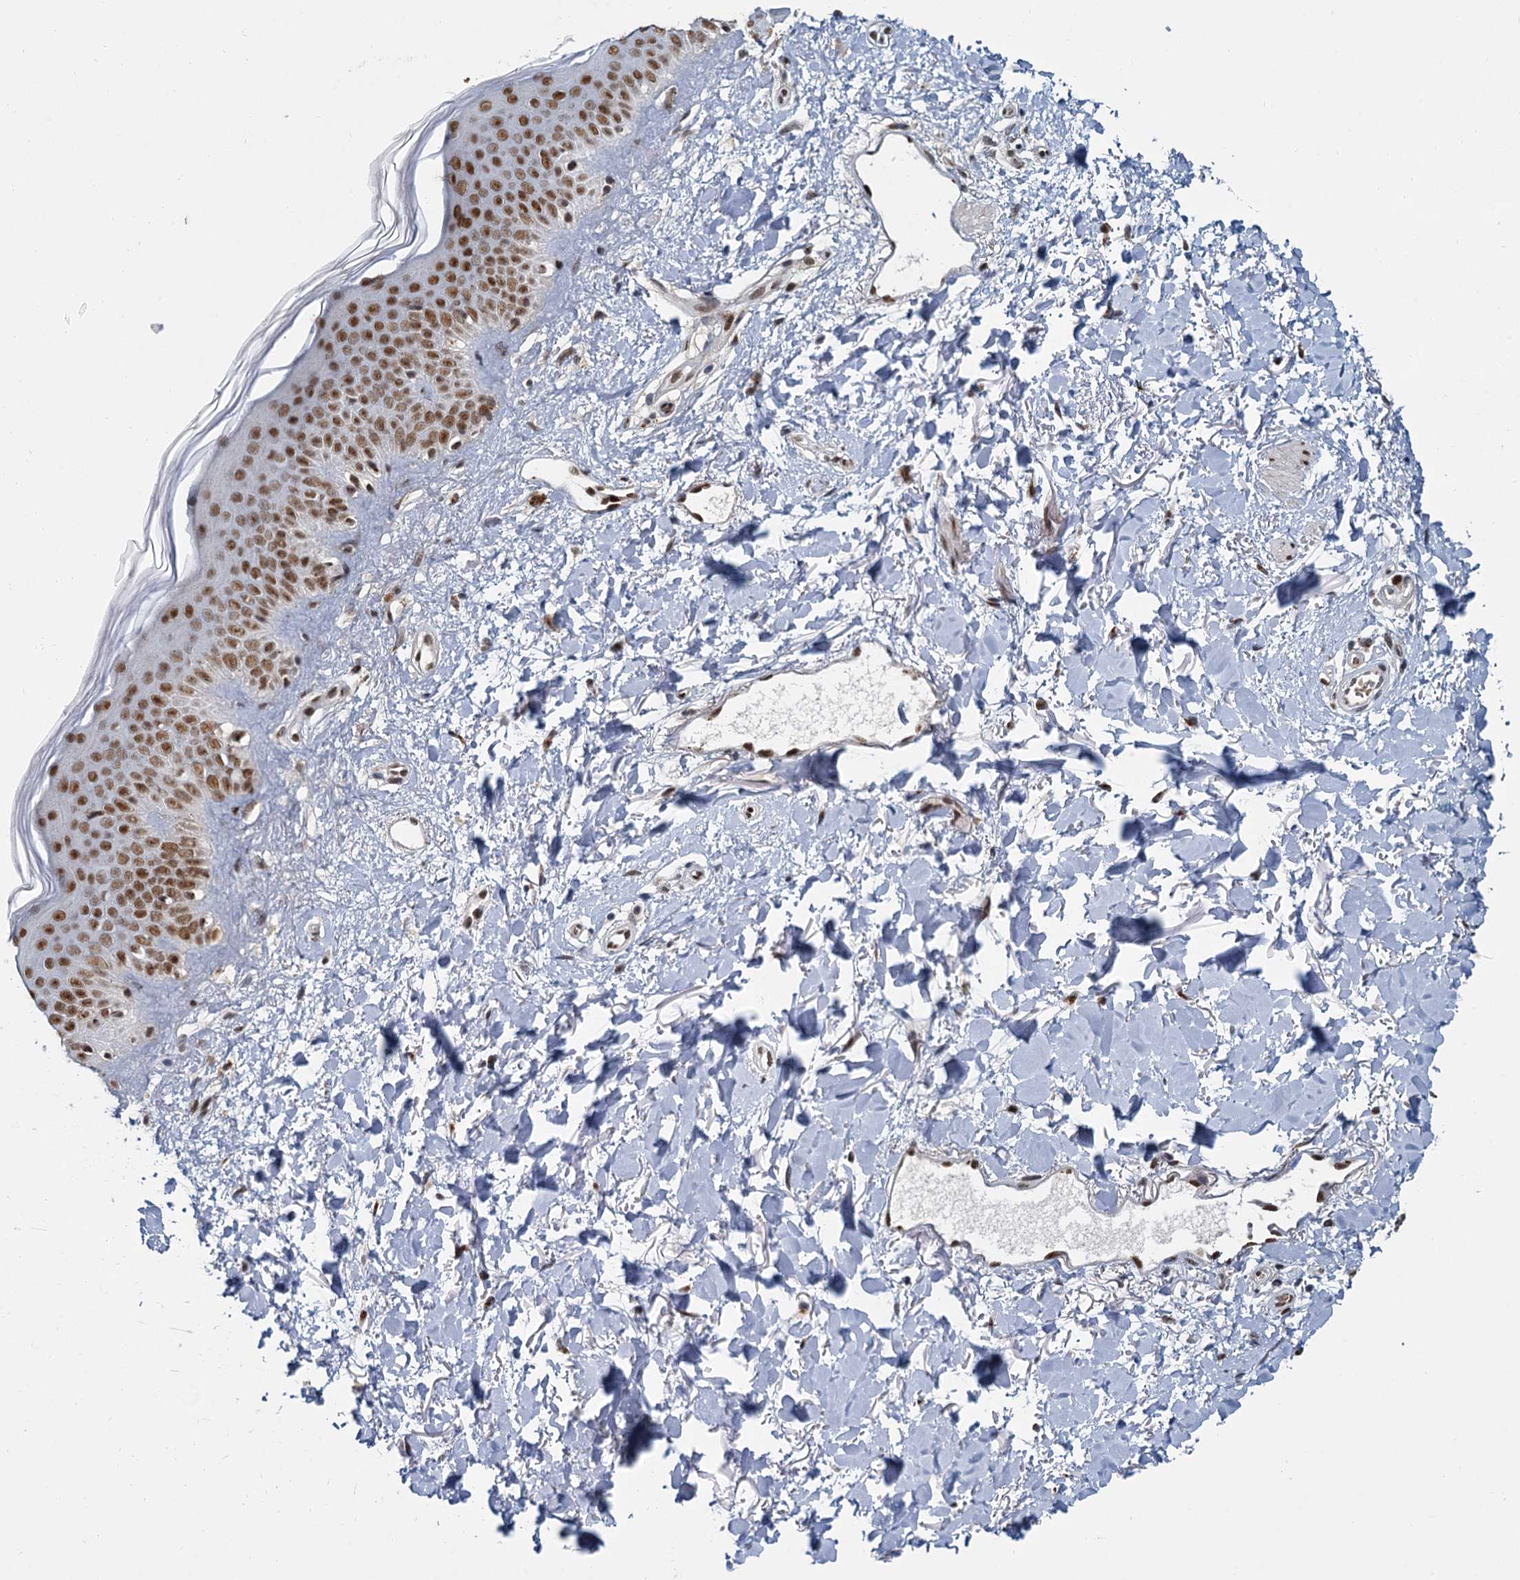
{"staining": {"intensity": "moderate", "quantity": ">75%", "location": "nuclear"}, "tissue": "skin", "cell_type": "Fibroblasts", "image_type": "normal", "snomed": [{"axis": "morphology", "description": "Normal tissue, NOS"}, {"axis": "topography", "description": "Skin"}], "caption": "Skin was stained to show a protein in brown. There is medium levels of moderate nuclear staining in about >75% of fibroblasts. (DAB (3,3'-diaminobenzidine) = brown stain, brightfield microscopy at high magnification).", "gene": "RPRD1A", "patient": {"sex": "female", "age": 58}}